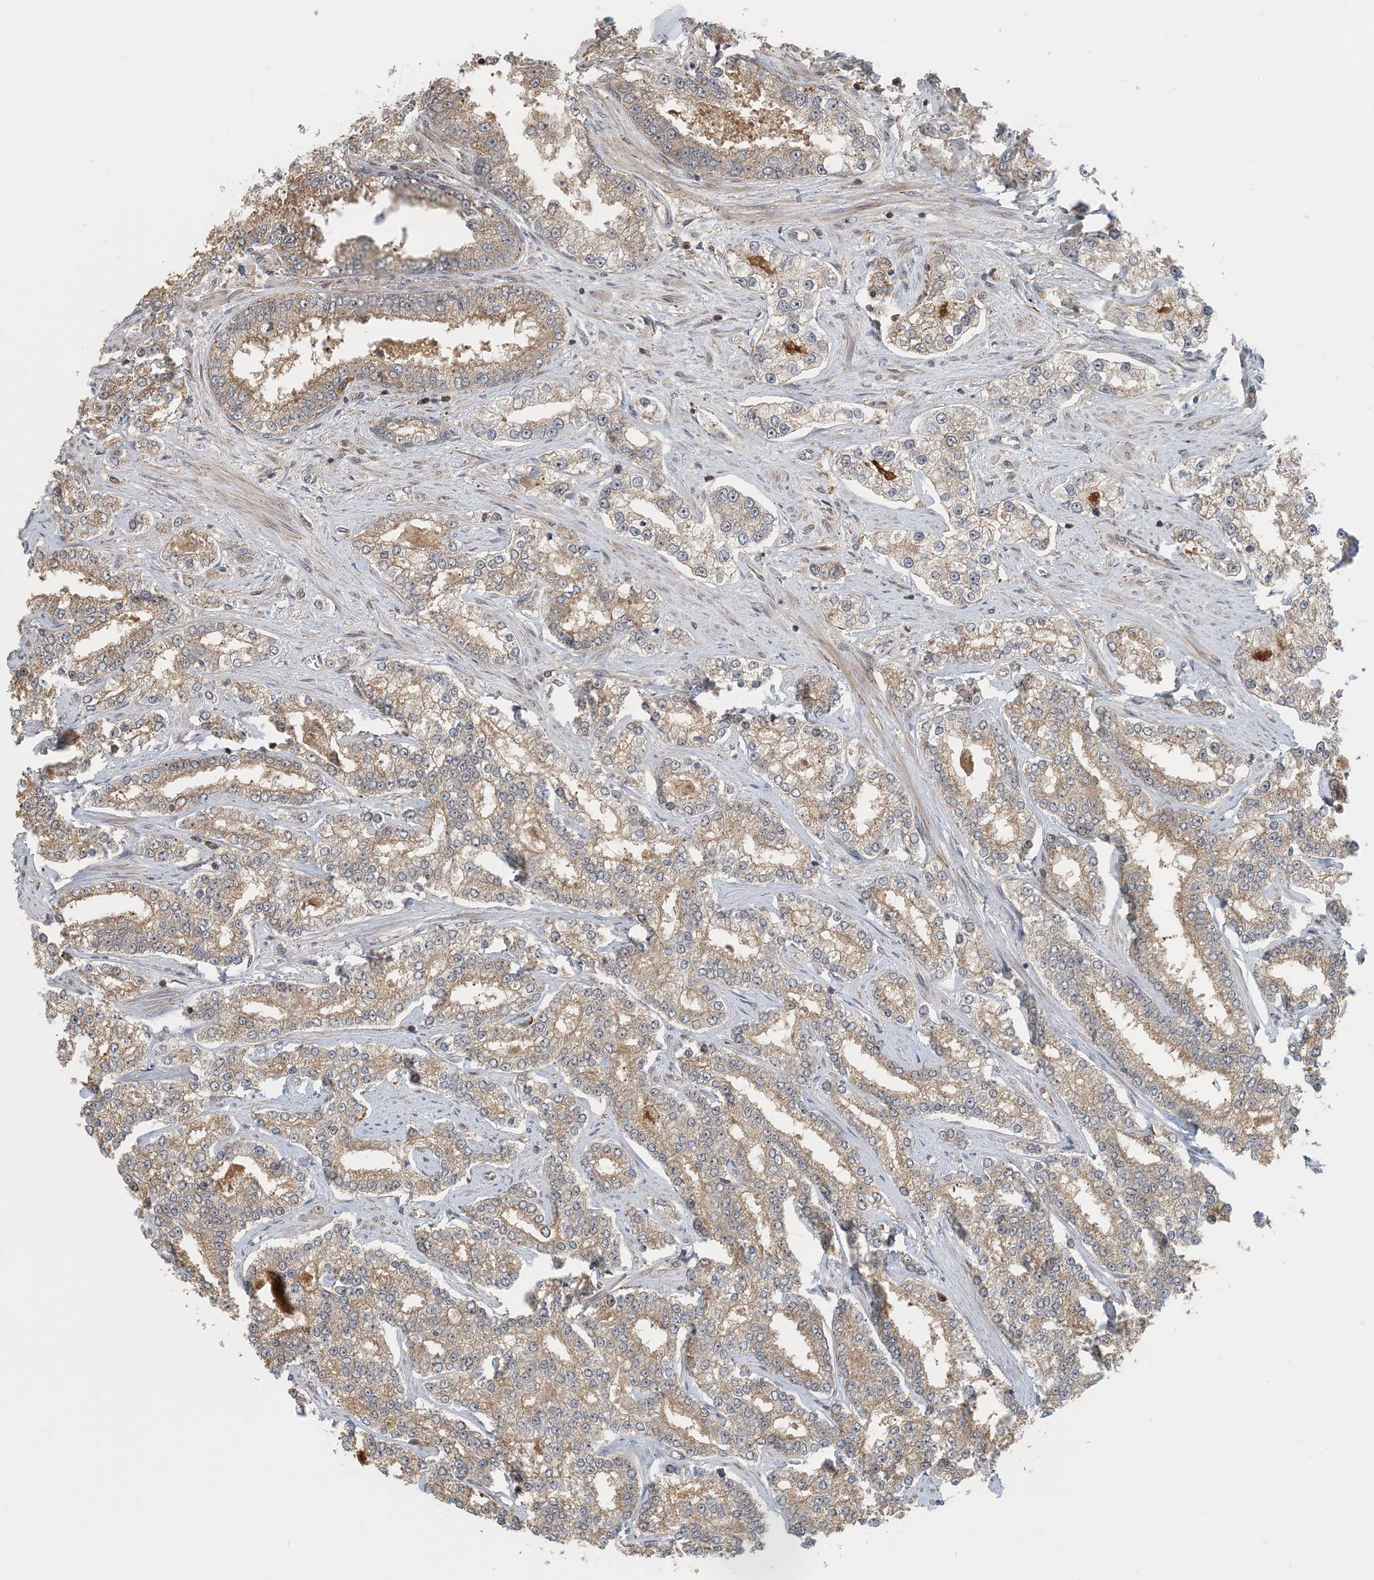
{"staining": {"intensity": "moderate", "quantity": ">75%", "location": "cytoplasmic/membranous"}, "tissue": "prostate cancer", "cell_type": "Tumor cells", "image_type": "cancer", "snomed": [{"axis": "morphology", "description": "Normal tissue, NOS"}, {"axis": "morphology", "description": "Adenocarcinoma, High grade"}, {"axis": "topography", "description": "Prostate"}], "caption": "A histopathology image showing moderate cytoplasmic/membranous positivity in about >75% of tumor cells in prostate cancer (high-grade adenocarcinoma), as visualized by brown immunohistochemical staining.", "gene": "ZBTB3", "patient": {"sex": "male", "age": 83}}